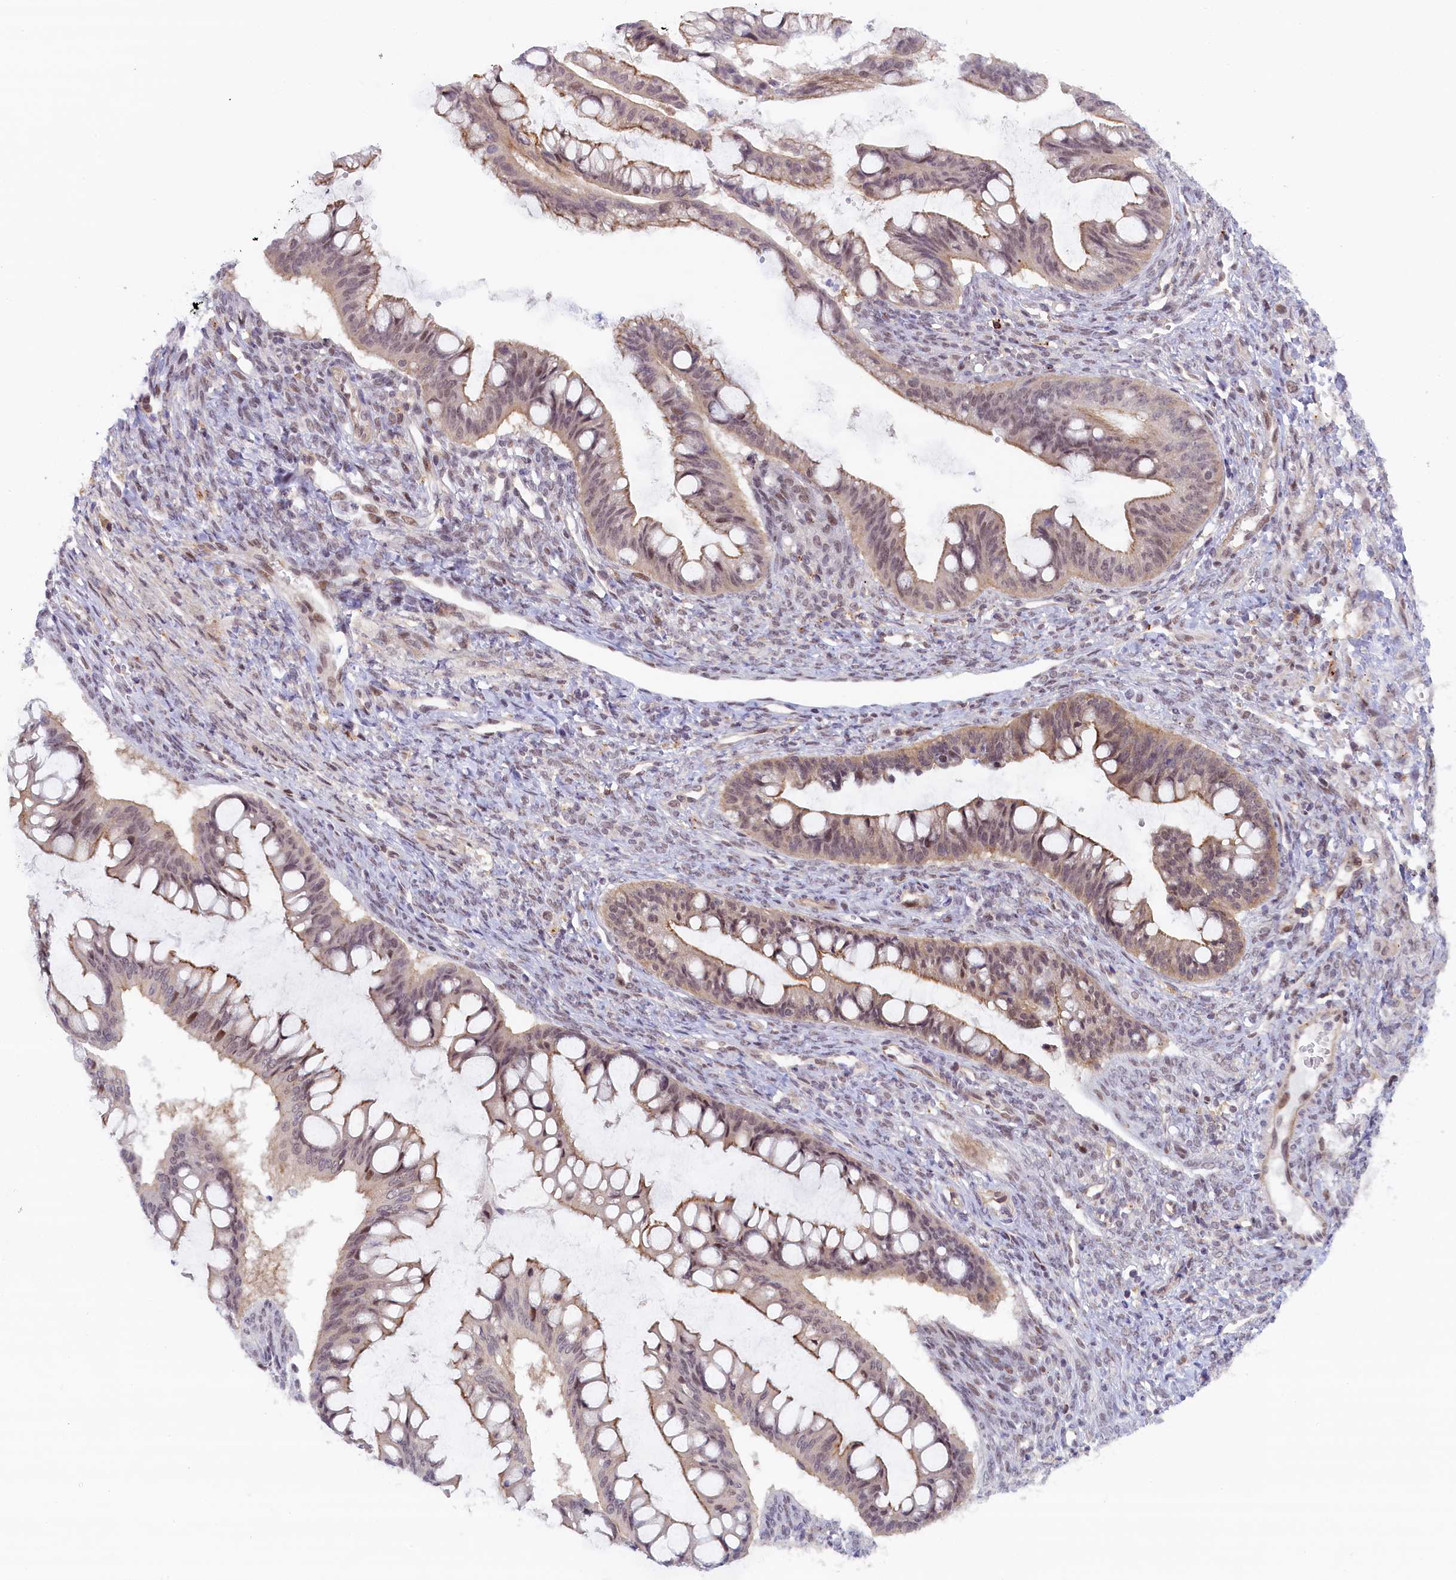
{"staining": {"intensity": "weak", "quantity": "25%-75%", "location": "cytoplasmic/membranous,nuclear"}, "tissue": "ovarian cancer", "cell_type": "Tumor cells", "image_type": "cancer", "snomed": [{"axis": "morphology", "description": "Cystadenocarcinoma, mucinous, NOS"}, {"axis": "topography", "description": "Ovary"}], "caption": "Tumor cells reveal weak cytoplasmic/membranous and nuclear positivity in about 25%-75% of cells in ovarian cancer (mucinous cystadenocarcinoma). Immunohistochemistry stains the protein of interest in brown and the nuclei are stained blue.", "gene": "FCHO1", "patient": {"sex": "female", "age": 73}}